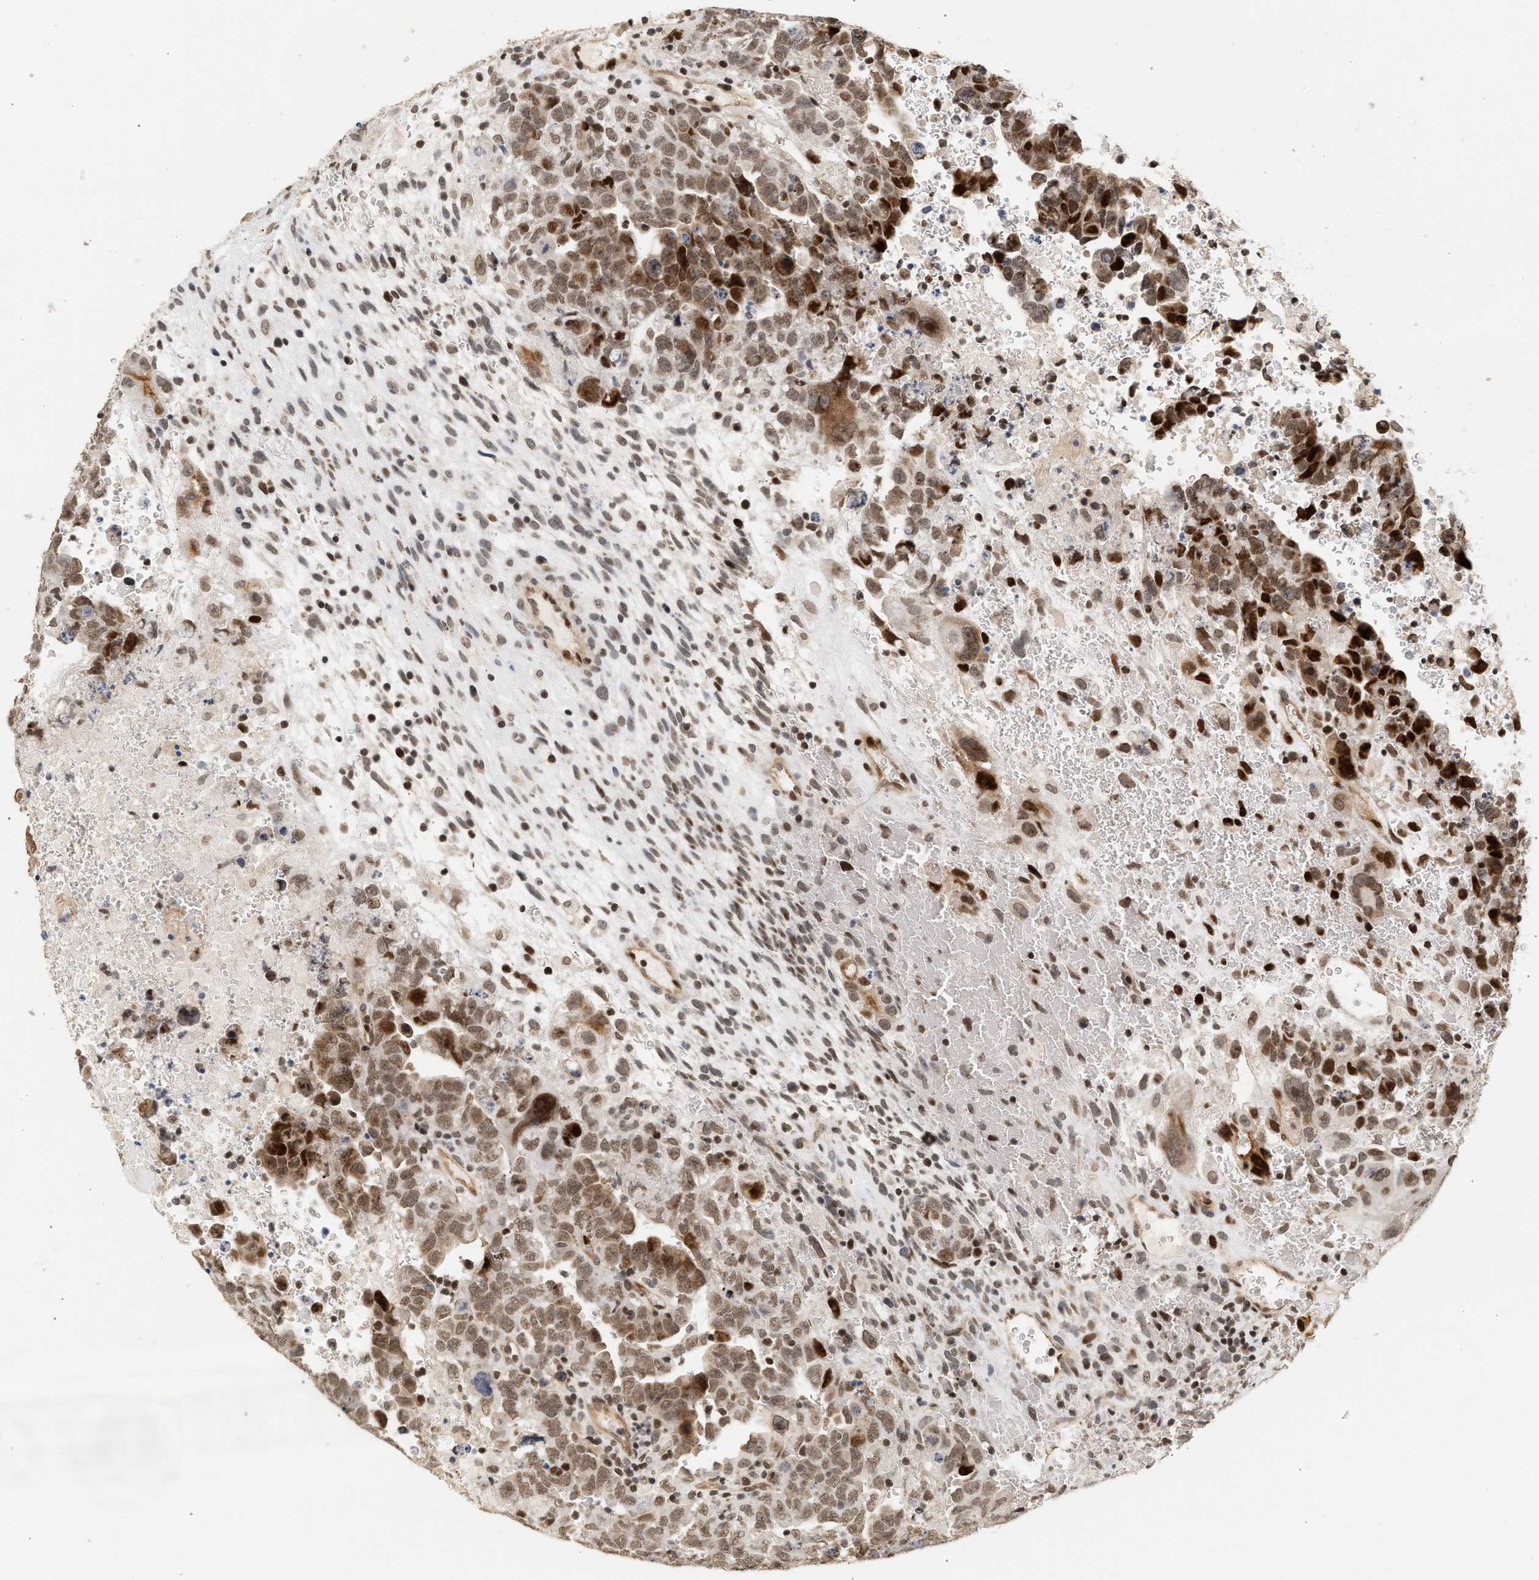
{"staining": {"intensity": "strong", "quantity": ">75%", "location": "nuclear"}, "tissue": "testis cancer", "cell_type": "Tumor cells", "image_type": "cancer", "snomed": [{"axis": "morphology", "description": "Carcinoma, Embryonal, NOS"}, {"axis": "topography", "description": "Testis"}], "caption": "Tumor cells demonstrate high levels of strong nuclear positivity in about >75% of cells in human testis cancer.", "gene": "PLXND1", "patient": {"sex": "male", "age": 28}}